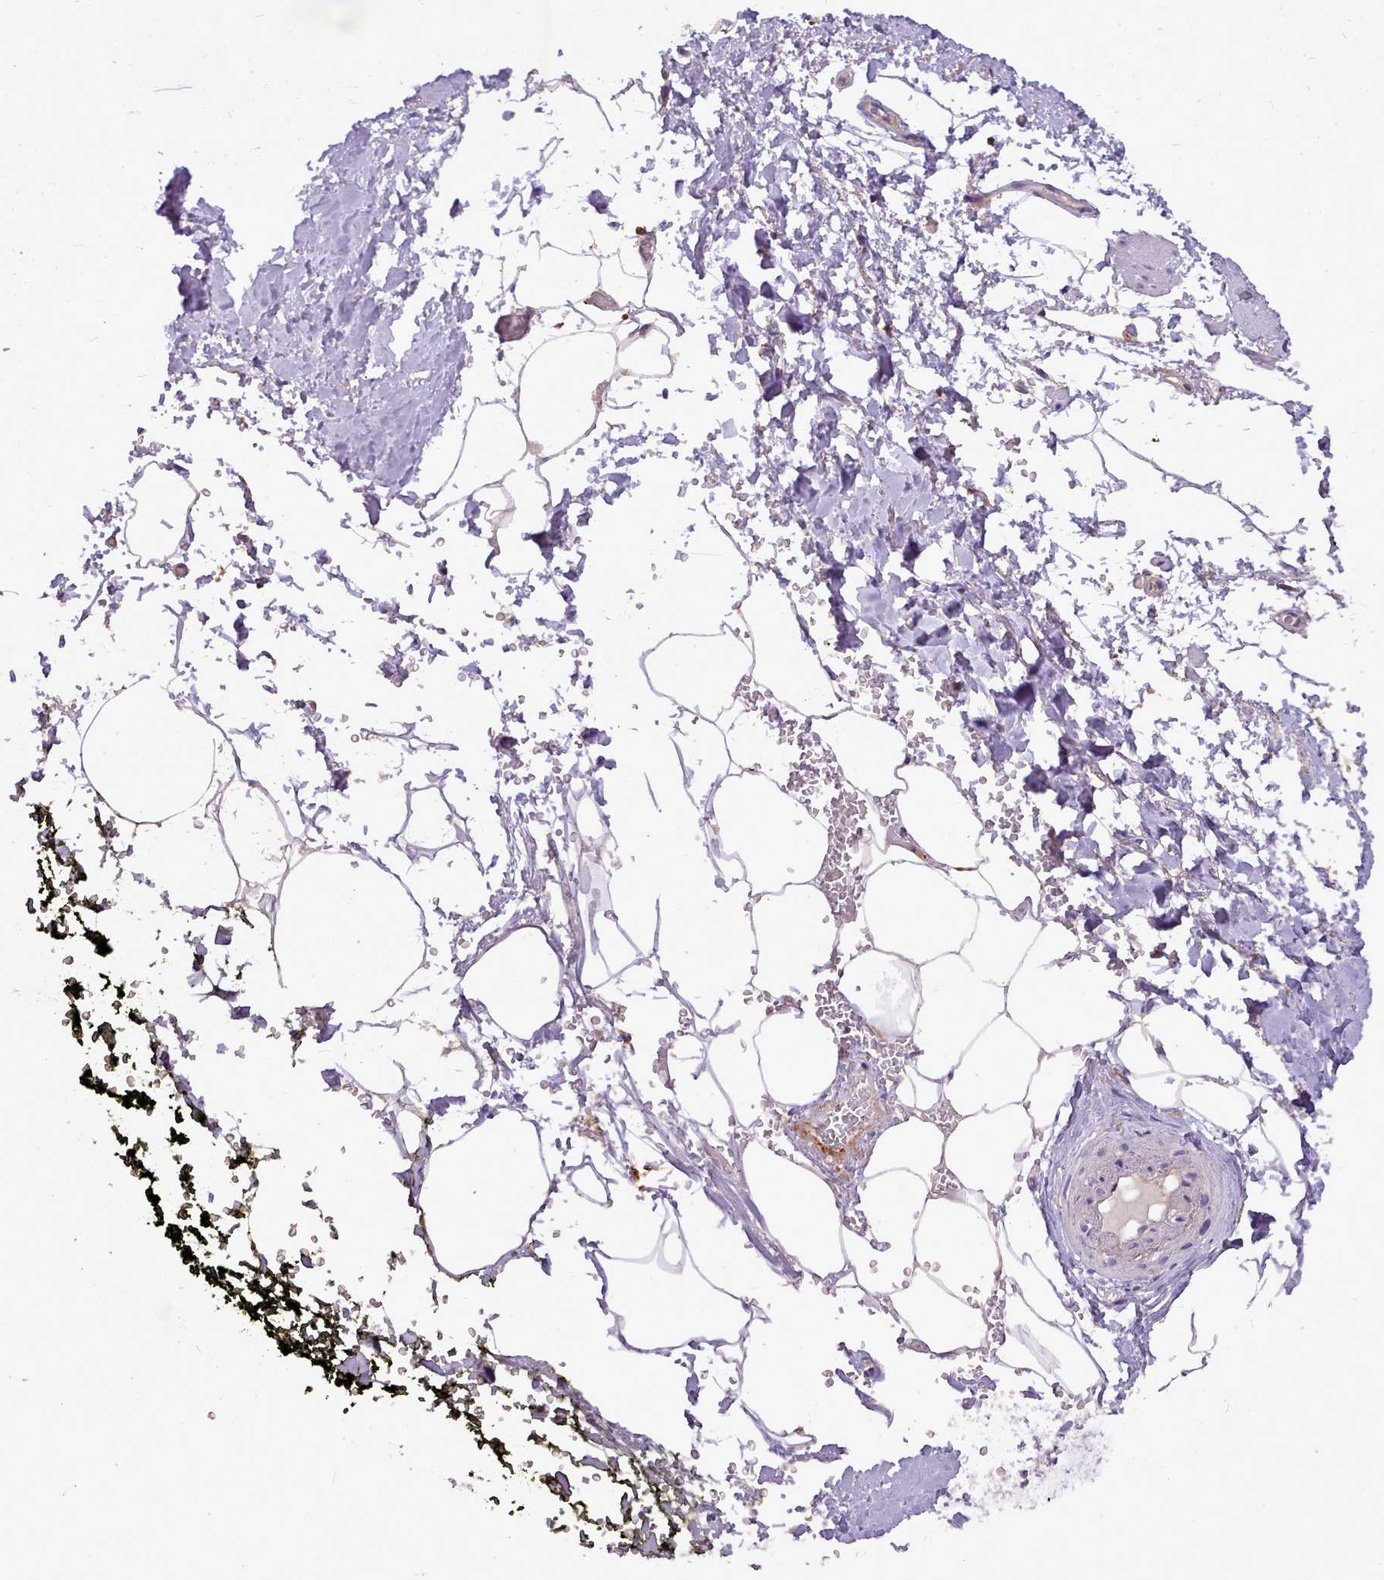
{"staining": {"intensity": "negative", "quantity": "none", "location": "none"}, "tissue": "adipose tissue", "cell_type": "Adipocytes", "image_type": "normal", "snomed": [{"axis": "morphology", "description": "Normal tissue, NOS"}, {"axis": "morphology", "description": "Adenocarcinoma, Low grade"}, {"axis": "topography", "description": "Prostate"}, {"axis": "topography", "description": "Peripheral nerve tissue"}], "caption": "Adipocytes show no significant protein expression in unremarkable adipose tissue. (Stains: DAB IHC with hematoxylin counter stain, Microscopy: brightfield microscopy at high magnification).", "gene": "NTN4", "patient": {"sex": "male", "age": 63}}